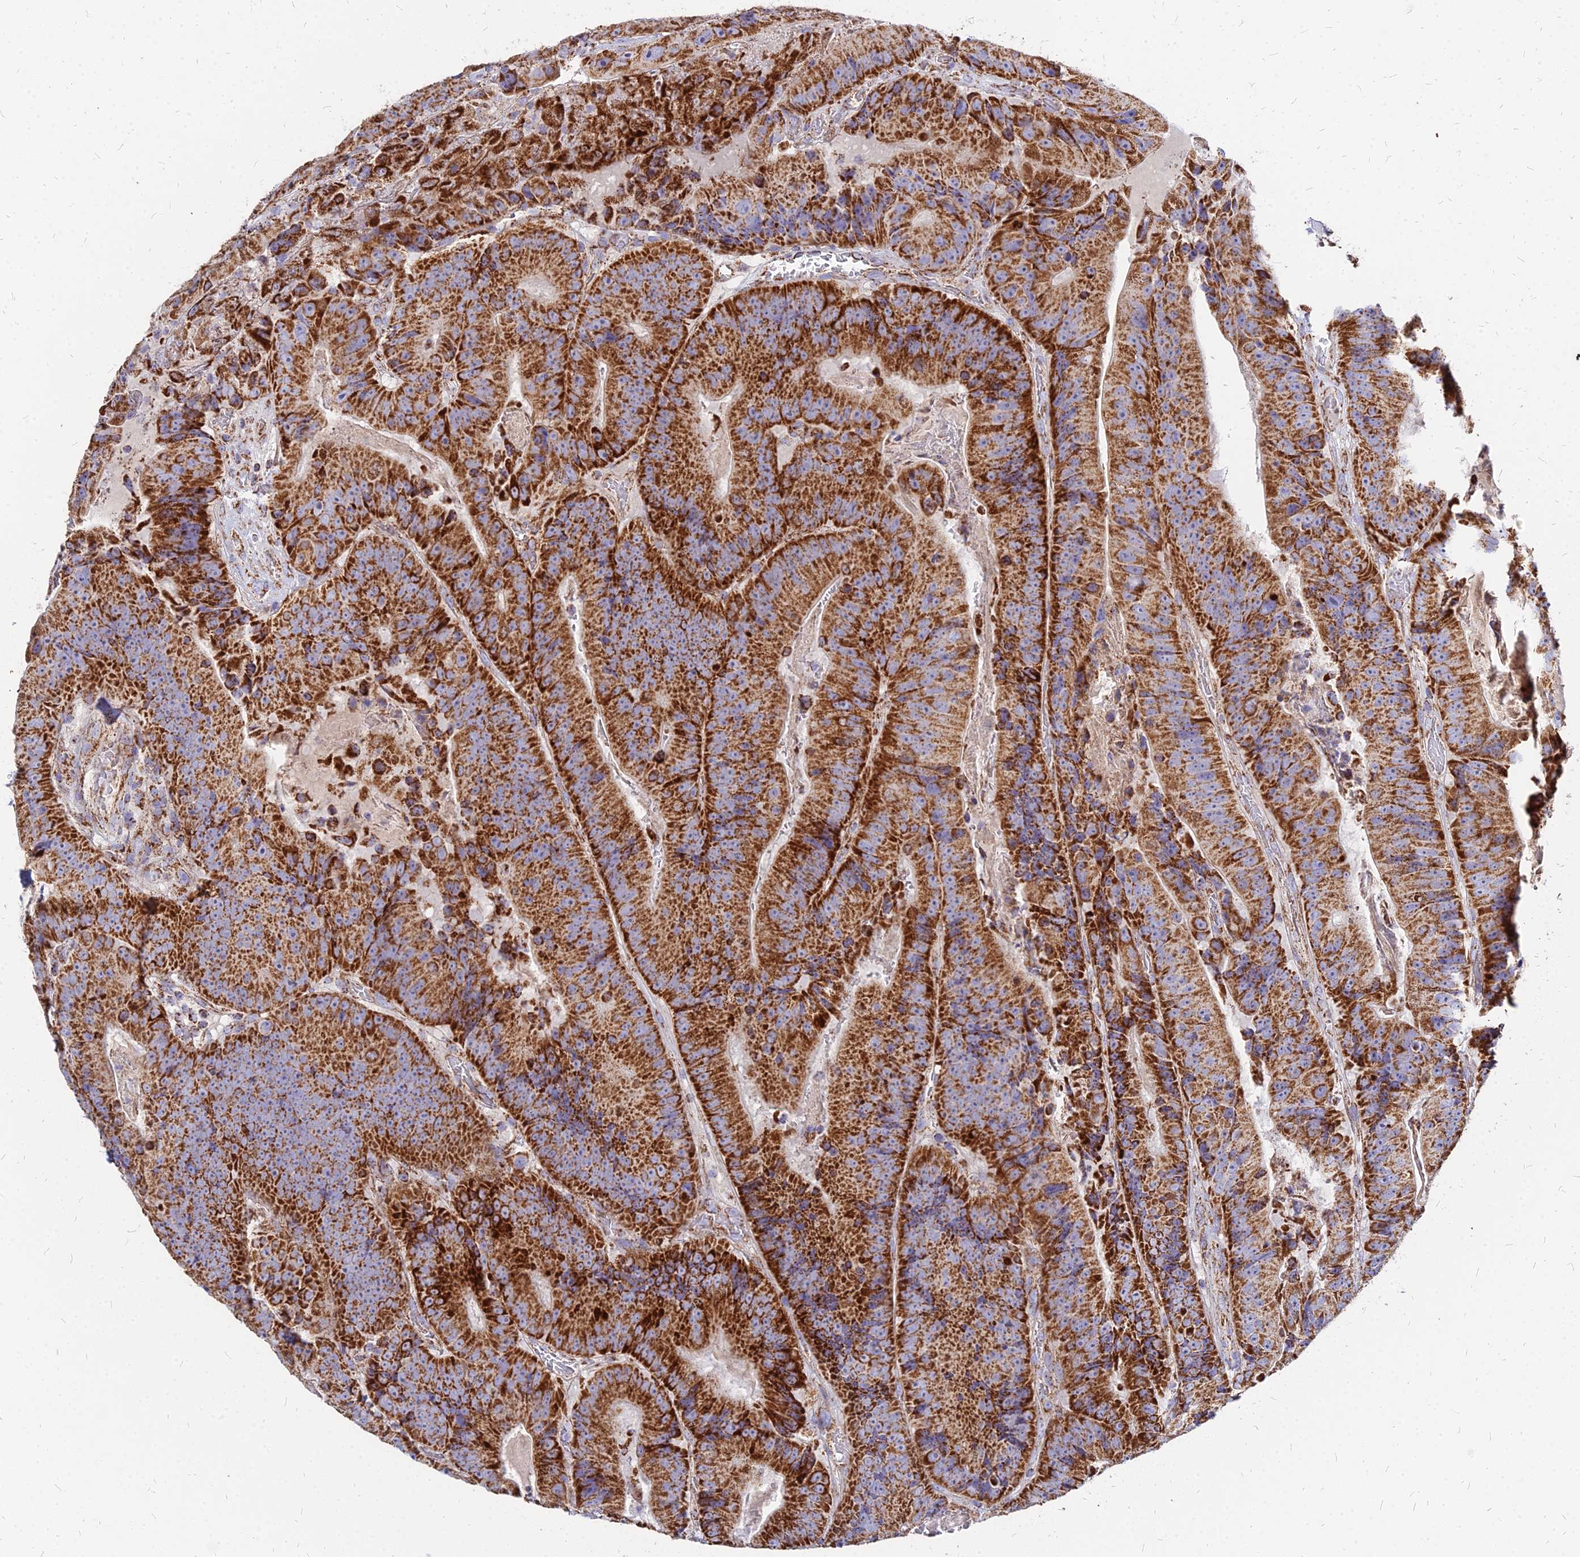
{"staining": {"intensity": "strong", "quantity": ">75%", "location": "cytoplasmic/membranous"}, "tissue": "colorectal cancer", "cell_type": "Tumor cells", "image_type": "cancer", "snomed": [{"axis": "morphology", "description": "Adenocarcinoma, NOS"}, {"axis": "topography", "description": "Colon"}], "caption": "IHC photomicrograph of adenocarcinoma (colorectal) stained for a protein (brown), which exhibits high levels of strong cytoplasmic/membranous positivity in approximately >75% of tumor cells.", "gene": "DLD", "patient": {"sex": "female", "age": 86}}